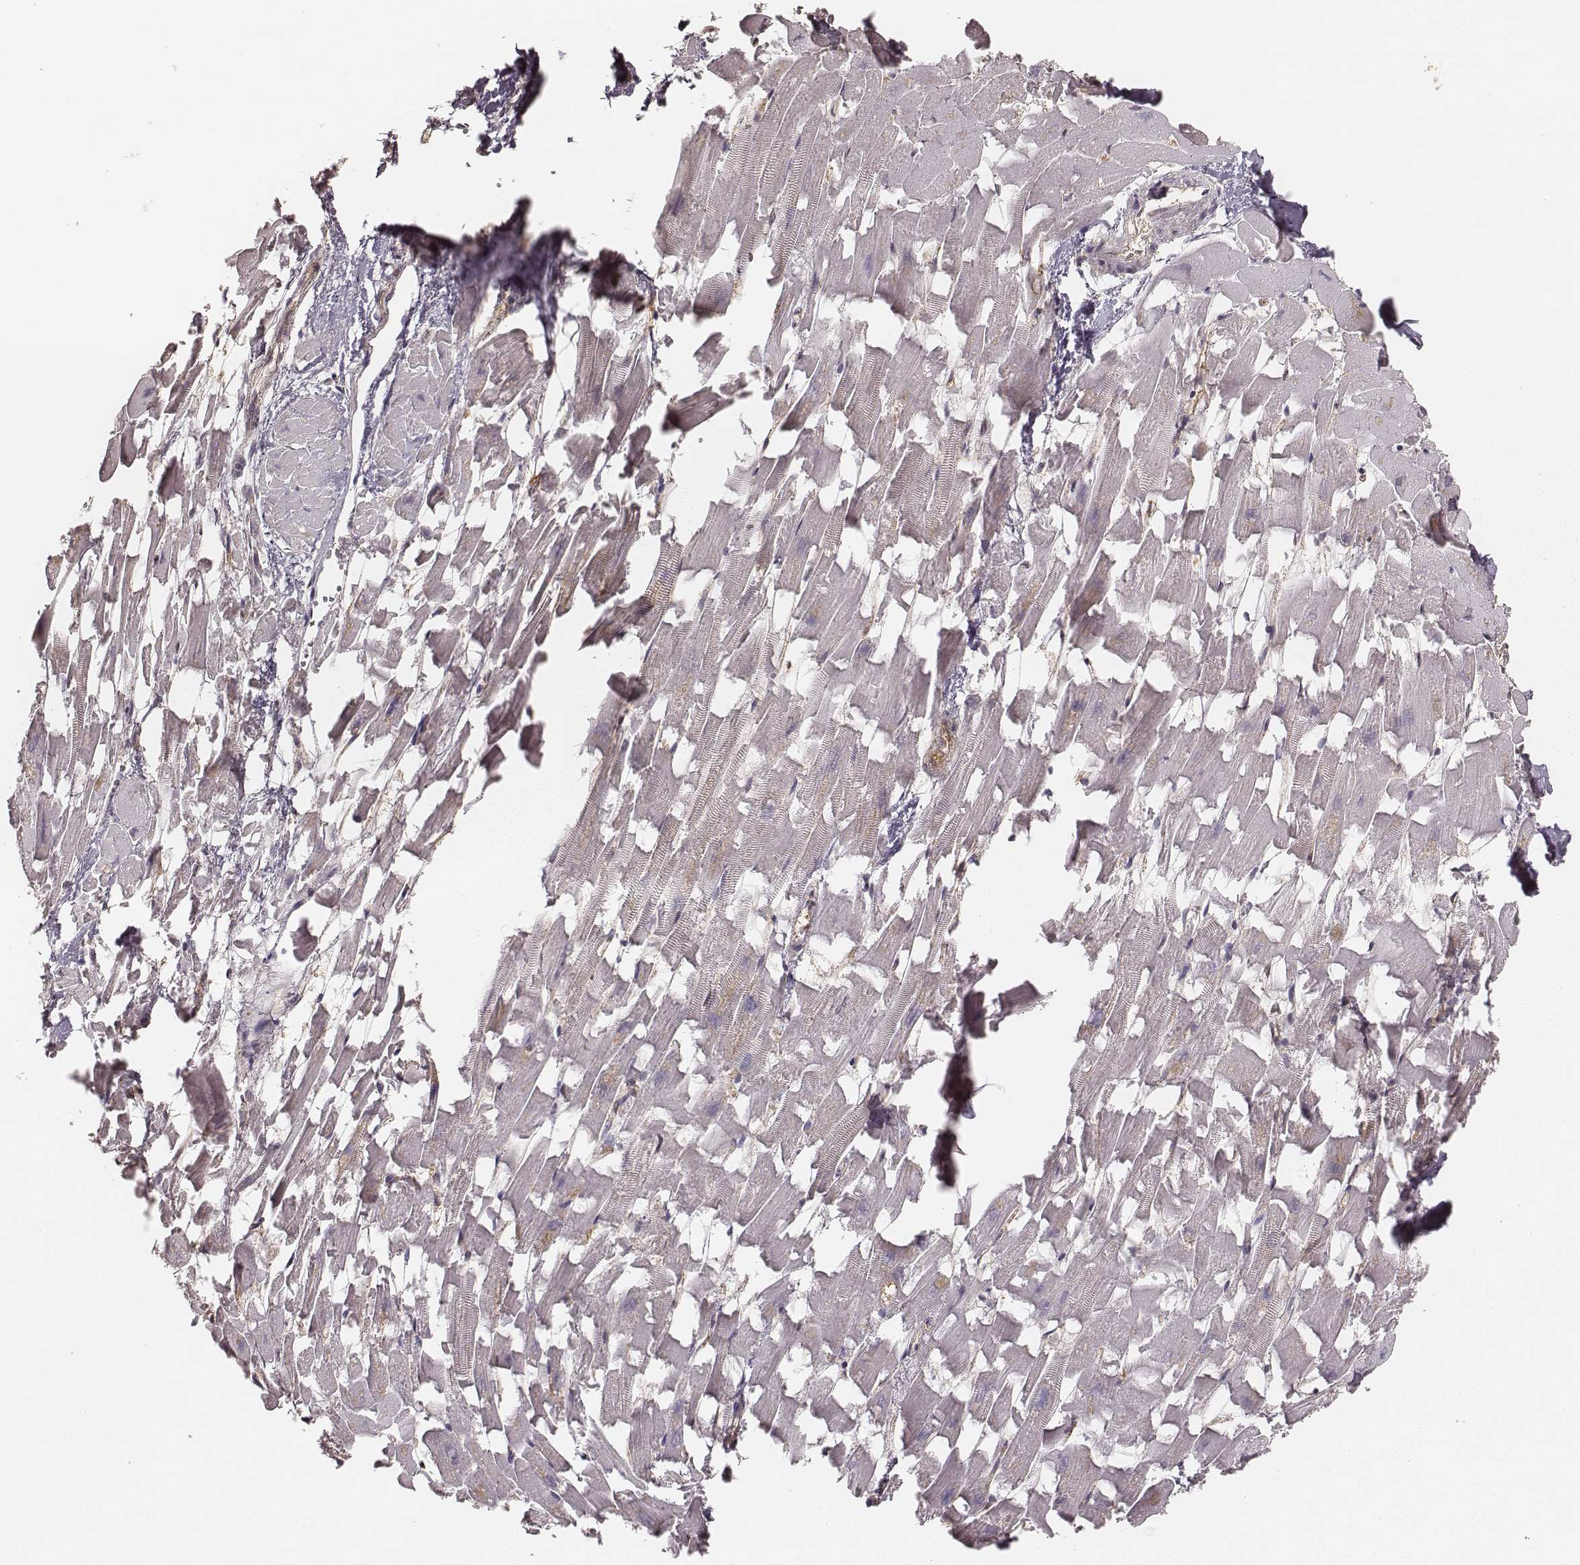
{"staining": {"intensity": "negative", "quantity": "none", "location": "none"}, "tissue": "heart muscle", "cell_type": "Cardiomyocytes", "image_type": "normal", "snomed": [{"axis": "morphology", "description": "Normal tissue, NOS"}, {"axis": "topography", "description": "Heart"}], "caption": "The image demonstrates no significant staining in cardiomyocytes of heart muscle. (Stains: DAB (3,3'-diaminobenzidine) IHC with hematoxylin counter stain, Microscopy: brightfield microscopy at high magnification).", "gene": "CARS1", "patient": {"sex": "female", "age": 64}}